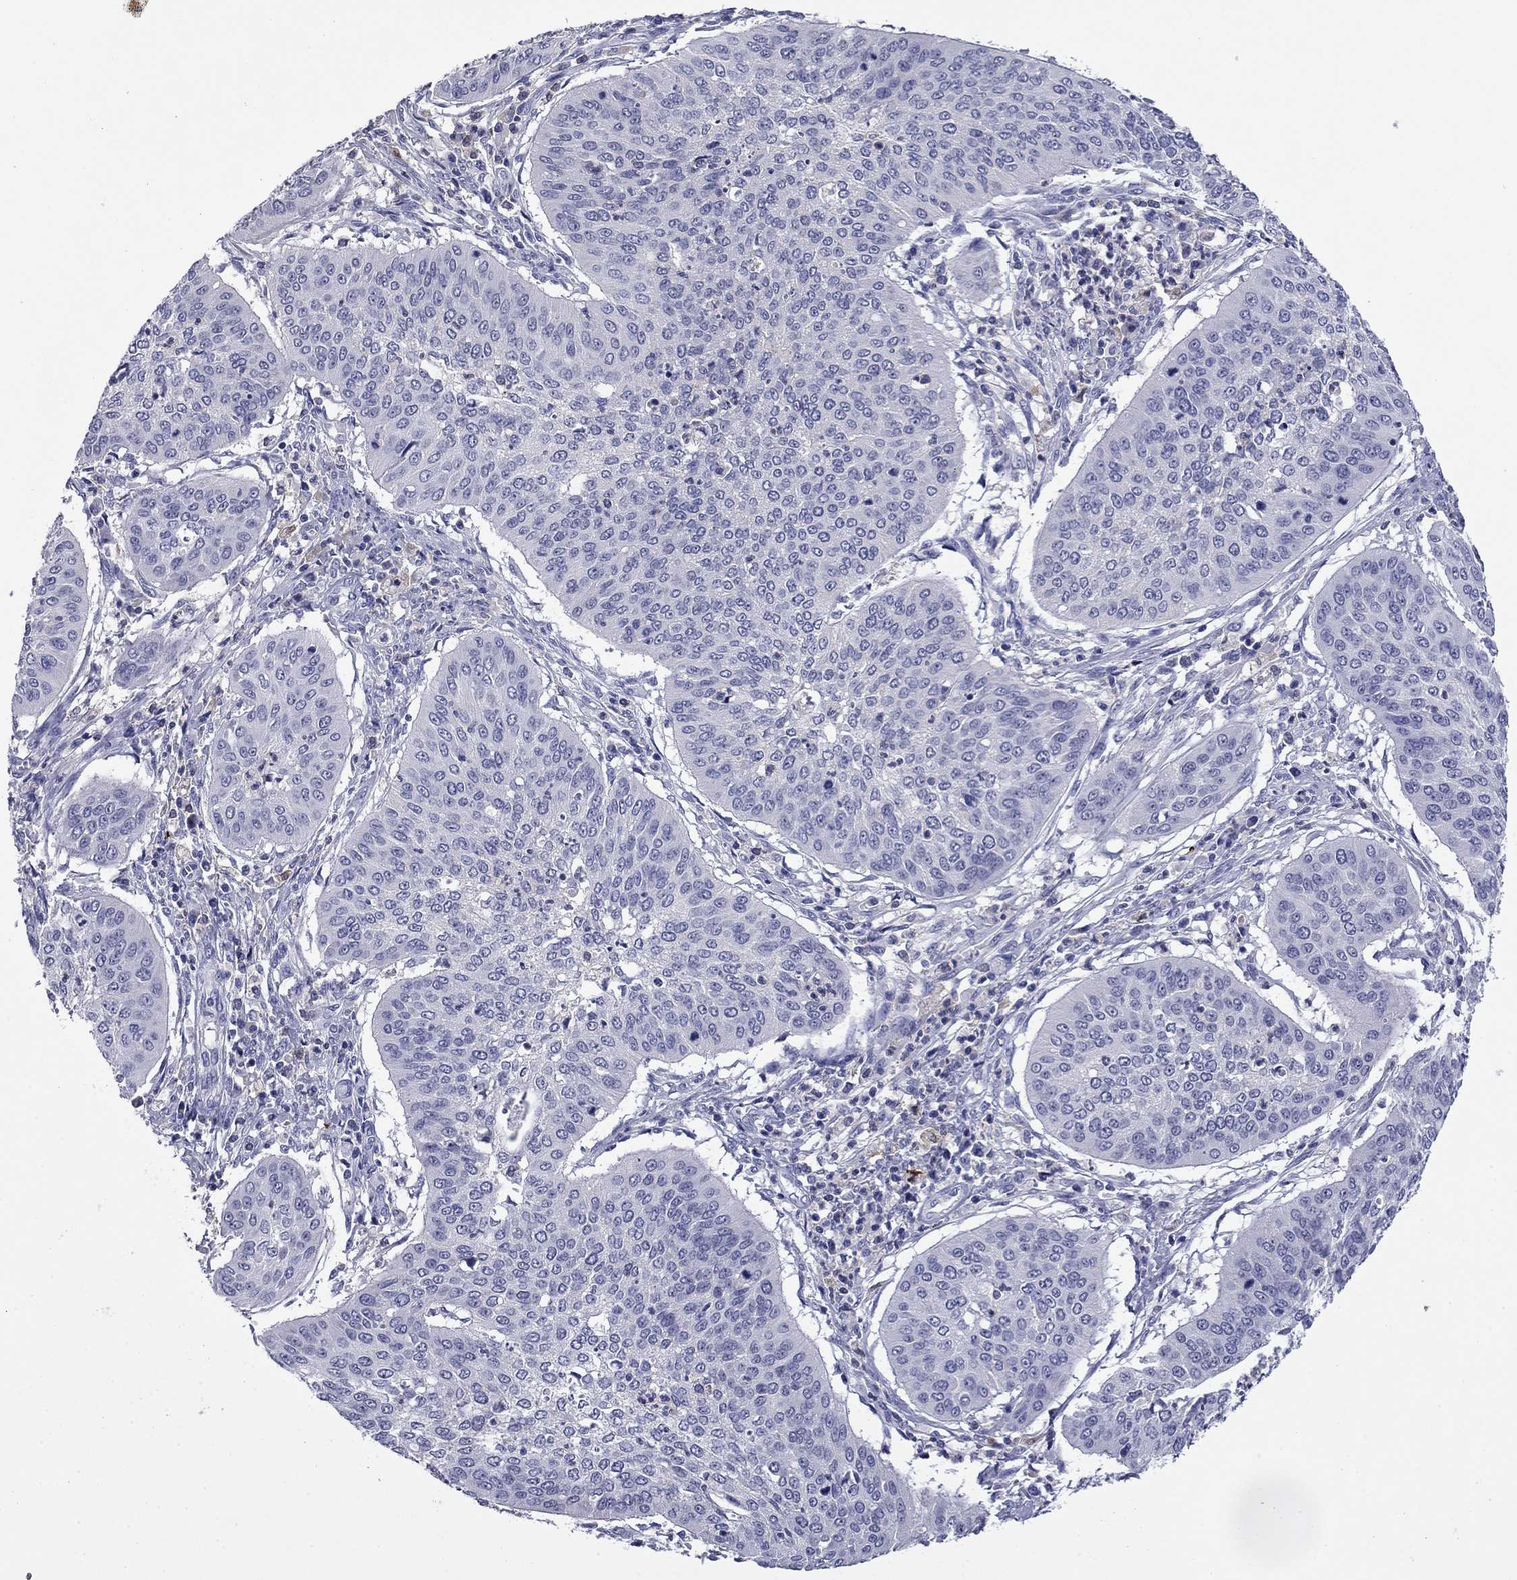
{"staining": {"intensity": "negative", "quantity": "none", "location": "none"}, "tissue": "cervical cancer", "cell_type": "Tumor cells", "image_type": "cancer", "snomed": [{"axis": "morphology", "description": "Normal tissue, NOS"}, {"axis": "morphology", "description": "Squamous cell carcinoma, NOS"}, {"axis": "topography", "description": "Cervix"}], "caption": "Immunohistochemical staining of human cervical cancer demonstrates no significant staining in tumor cells.", "gene": "CFAP119", "patient": {"sex": "female", "age": 39}}